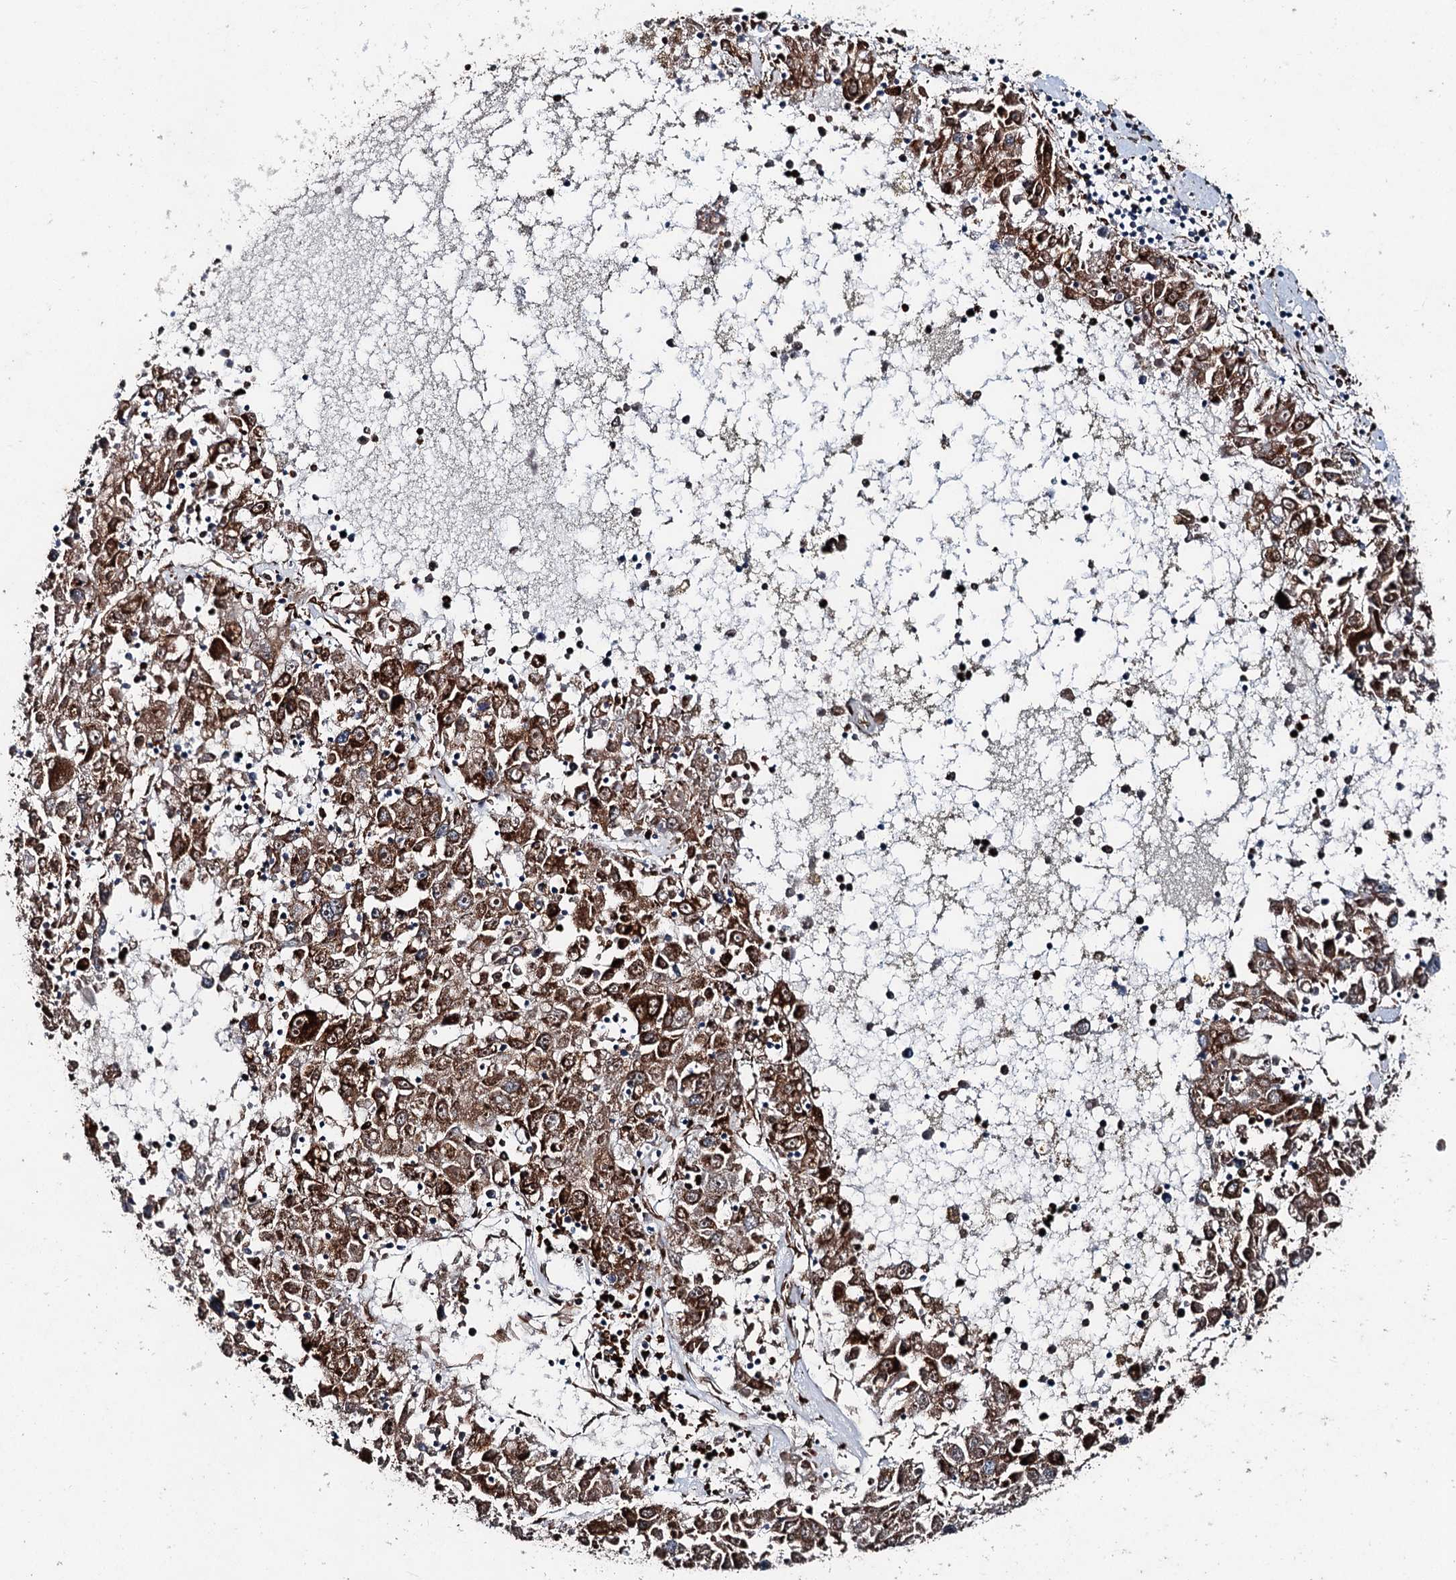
{"staining": {"intensity": "strong", "quantity": ">75%", "location": "cytoplasmic/membranous"}, "tissue": "liver cancer", "cell_type": "Tumor cells", "image_type": "cancer", "snomed": [{"axis": "morphology", "description": "Carcinoma, Hepatocellular, NOS"}, {"axis": "topography", "description": "Liver"}], "caption": "IHC staining of liver hepatocellular carcinoma, which shows high levels of strong cytoplasmic/membranous expression in about >75% of tumor cells indicating strong cytoplasmic/membranous protein expression. The staining was performed using DAB (brown) for protein detection and nuclei were counterstained in hematoxylin (blue).", "gene": "DDIAS", "patient": {"sex": "male", "age": 49}}